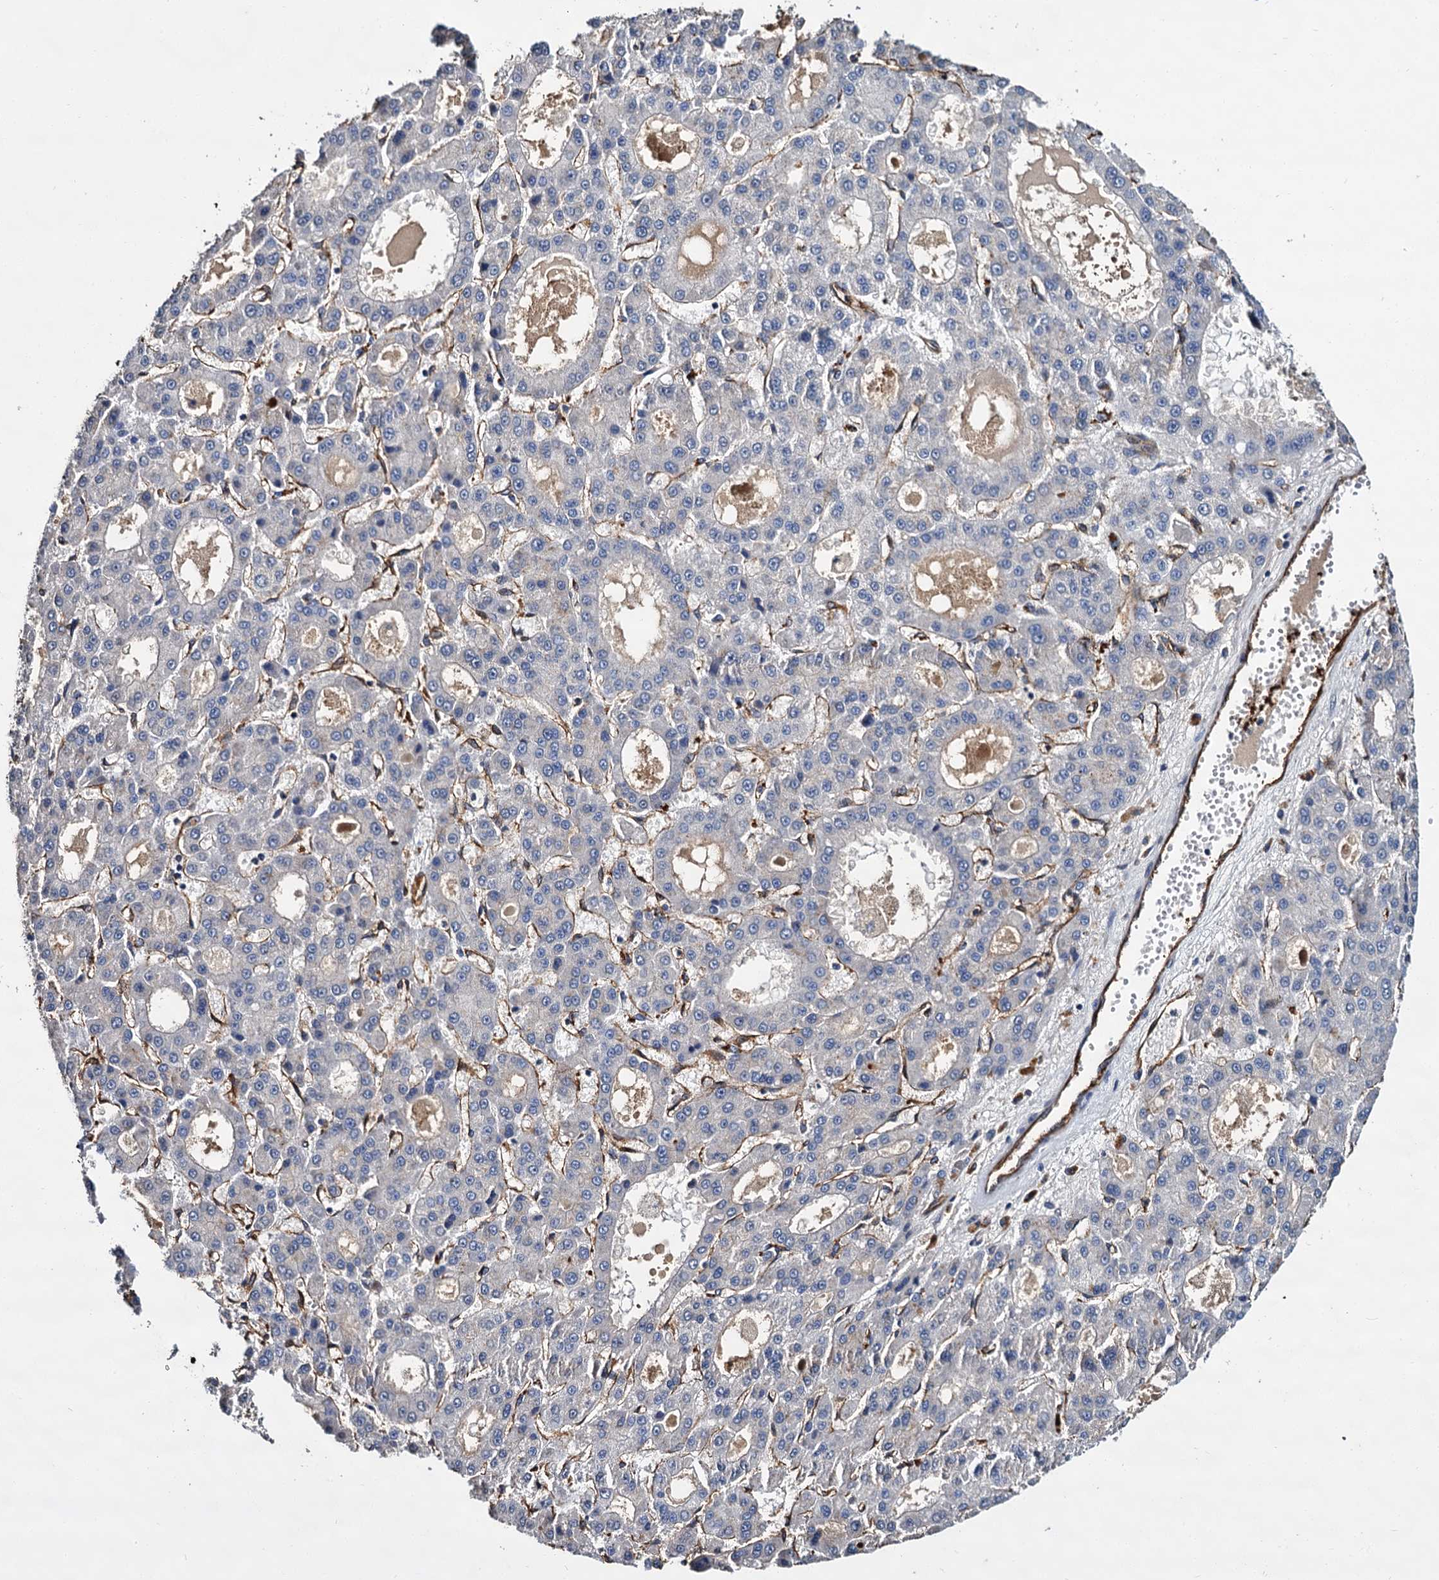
{"staining": {"intensity": "negative", "quantity": "none", "location": "none"}, "tissue": "liver cancer", "cell_type": "Tumor cells", "image_type": "cancer", "snomed": [{"axis": "morphology", "description": "Carcinoma, Hepatocellular, NOS"}, {"axis": "topography", "description": "Liver"}], "caption": "The histopathology image reveals no staining of tumor cells in liver cancer (hepatocellular carcinoma).", "gene": "CACNA1C", "patient": {"sex": "male", "age": 70}}